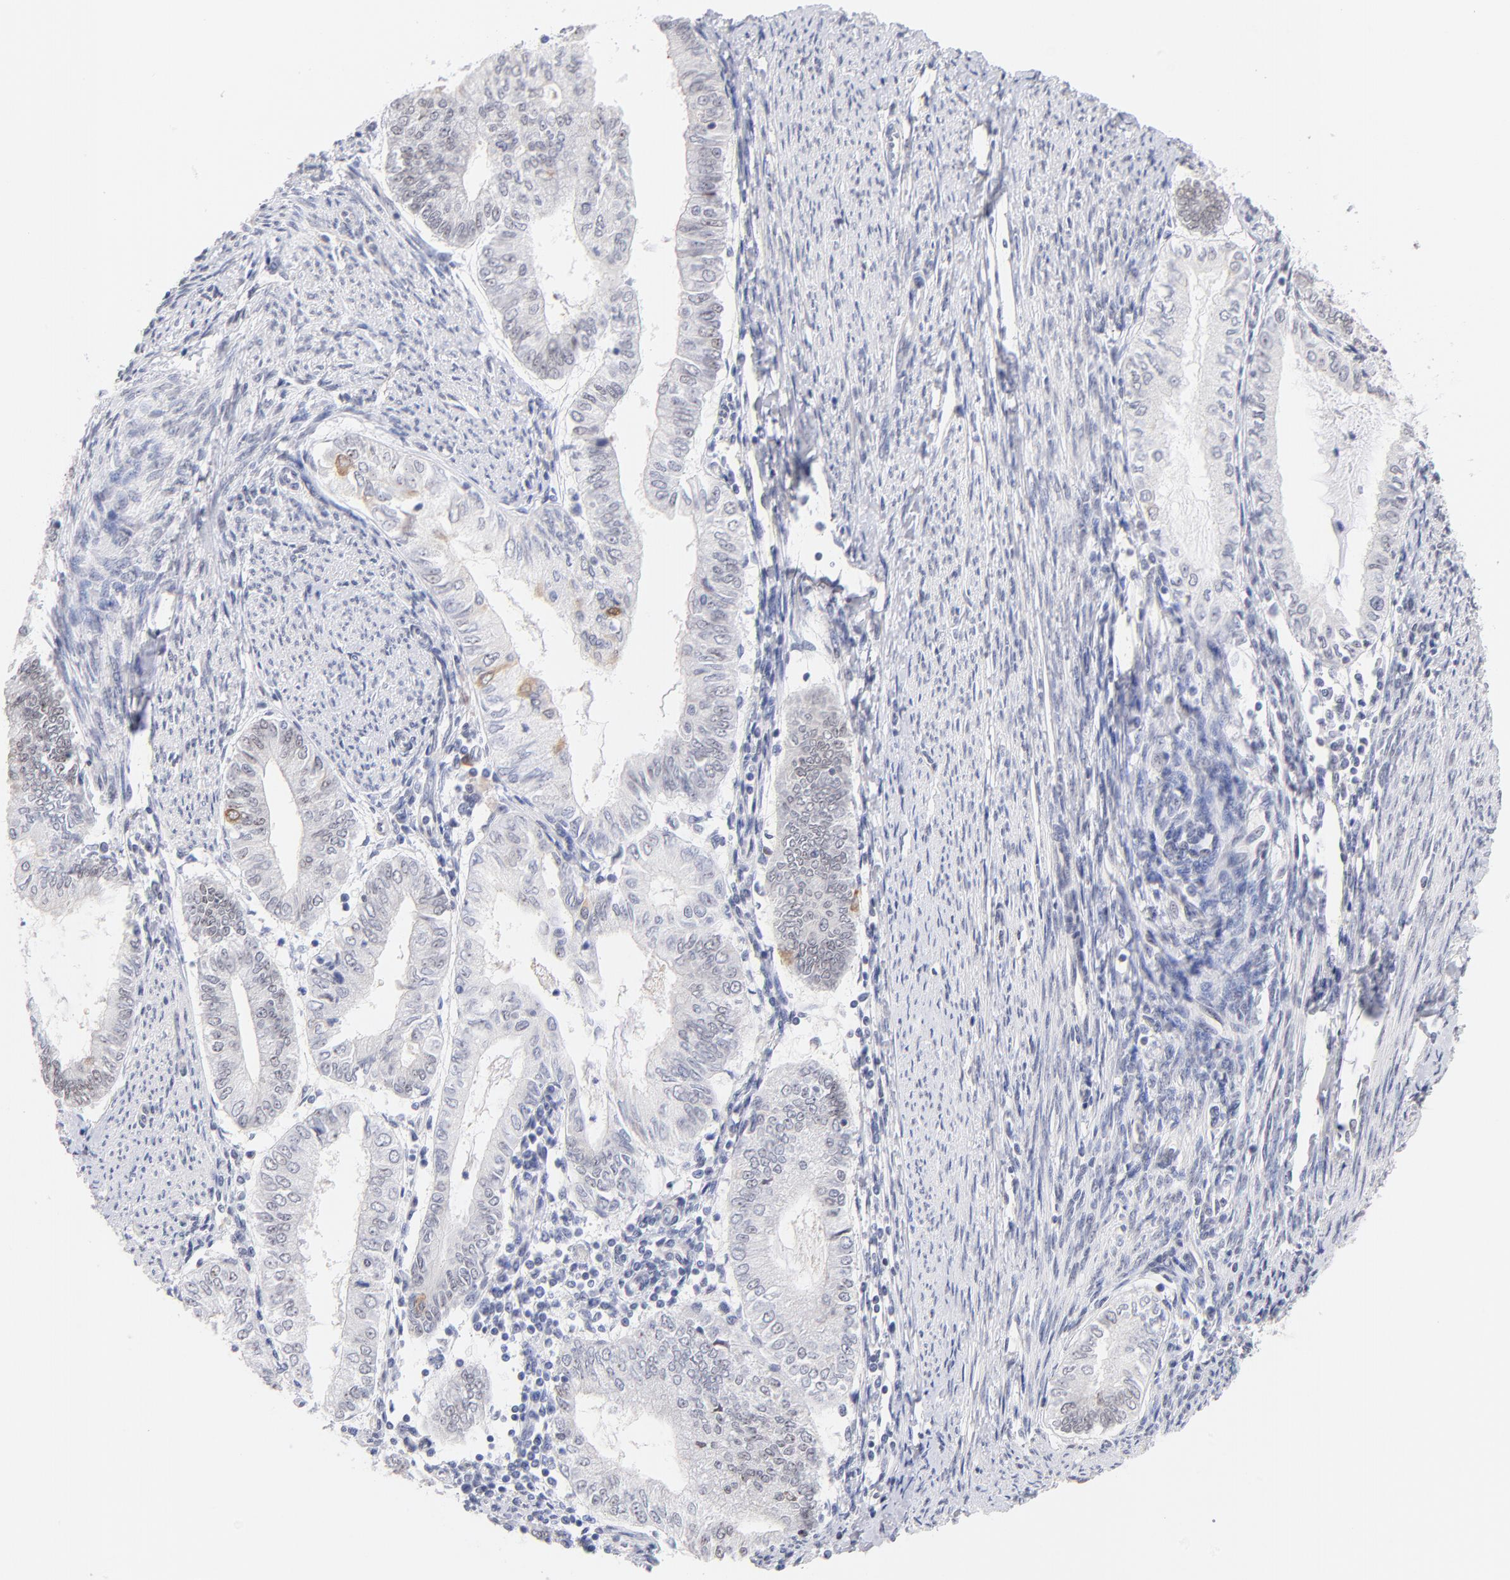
{"staining": {"intensity": "negative", "quantity": "none", "location": "none"}, "tissue": "endometrial cancer", "cell_type": "Tumor cells", "image_type": "cancer", "snomed": [{"axis": "morphology", "description": "Adenocarcinoma, NOS"}, {"axis": "topography", "description": "Endometrium"}], "caption": "Immunohistochemical staining of endometrial cancer demonstrates no significant positivity in tumor cells.", "gene": "ZNF74", "patient": {"sex": "female", "age": 66}}